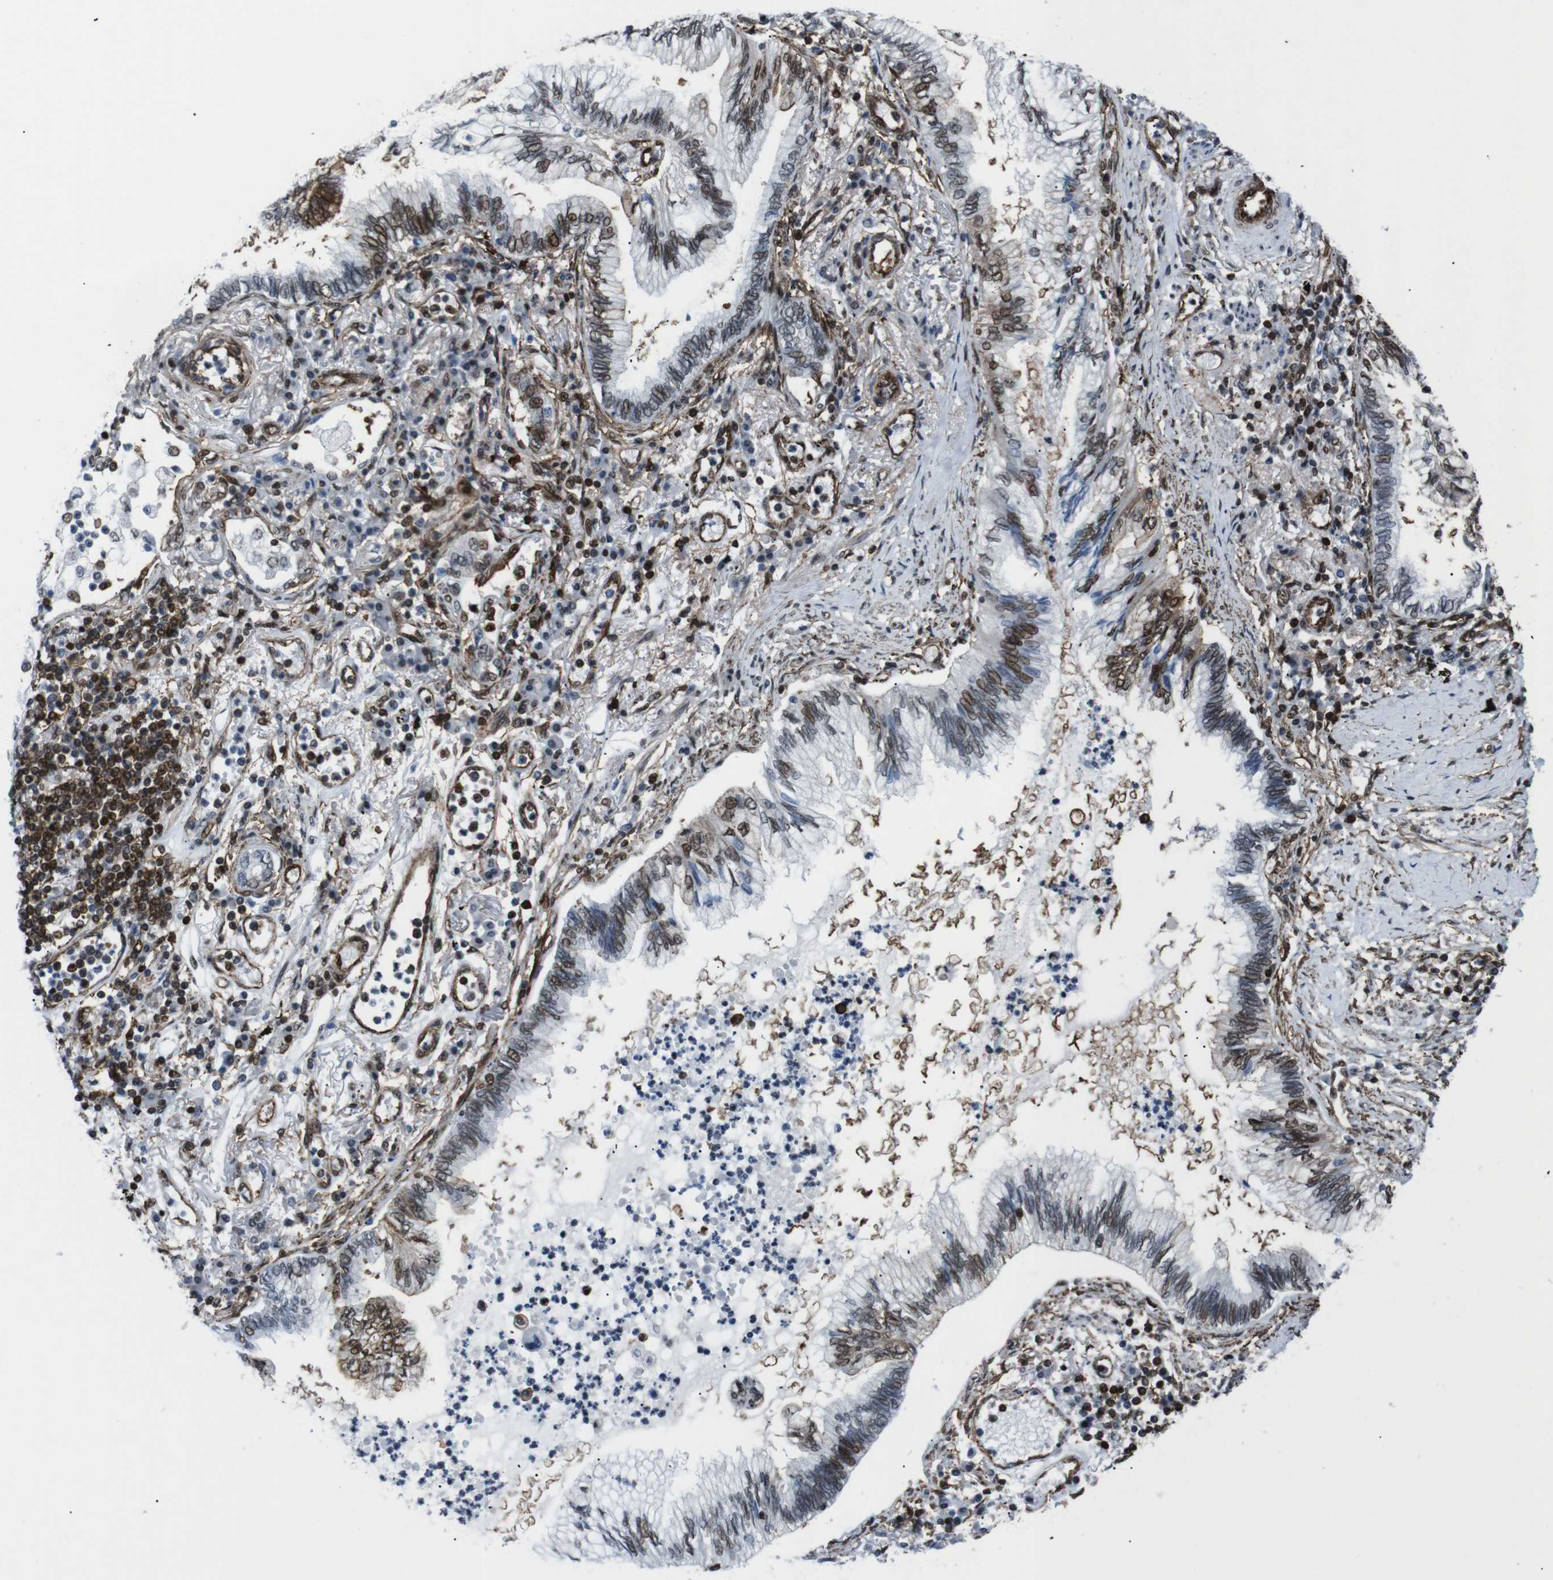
{"staining": {"intensity": "strong", "quantity": "25%-75%", "location": "cytoplasmic/membranous,nuclear"}, "tissue": "lung cancer", "cell_type": "Tumor cells", "image_type": "cancer", "snomed": [{"axis": "morphology", "description": "Normal tissue, NOS"}, {"axis": "morphology", "description": "Adenocarcinoma, NOS"}, {"axis": "topography", "description": "Bronchus"}, {"axis": "topography", "description": "Lung"}], "caption": "Tumor cells reveal high levels of strong cytoplasmic/membranous and nuclear staining in about 25%-75% of cells in adenocarcinoma (lung). The staining was performed using DAB, with brown indicating positive protein expression. Nuclei are stained blue with hematoxylin.", "gene": "HNRNPU", "patient": {"sex": "female", "age": 70}}